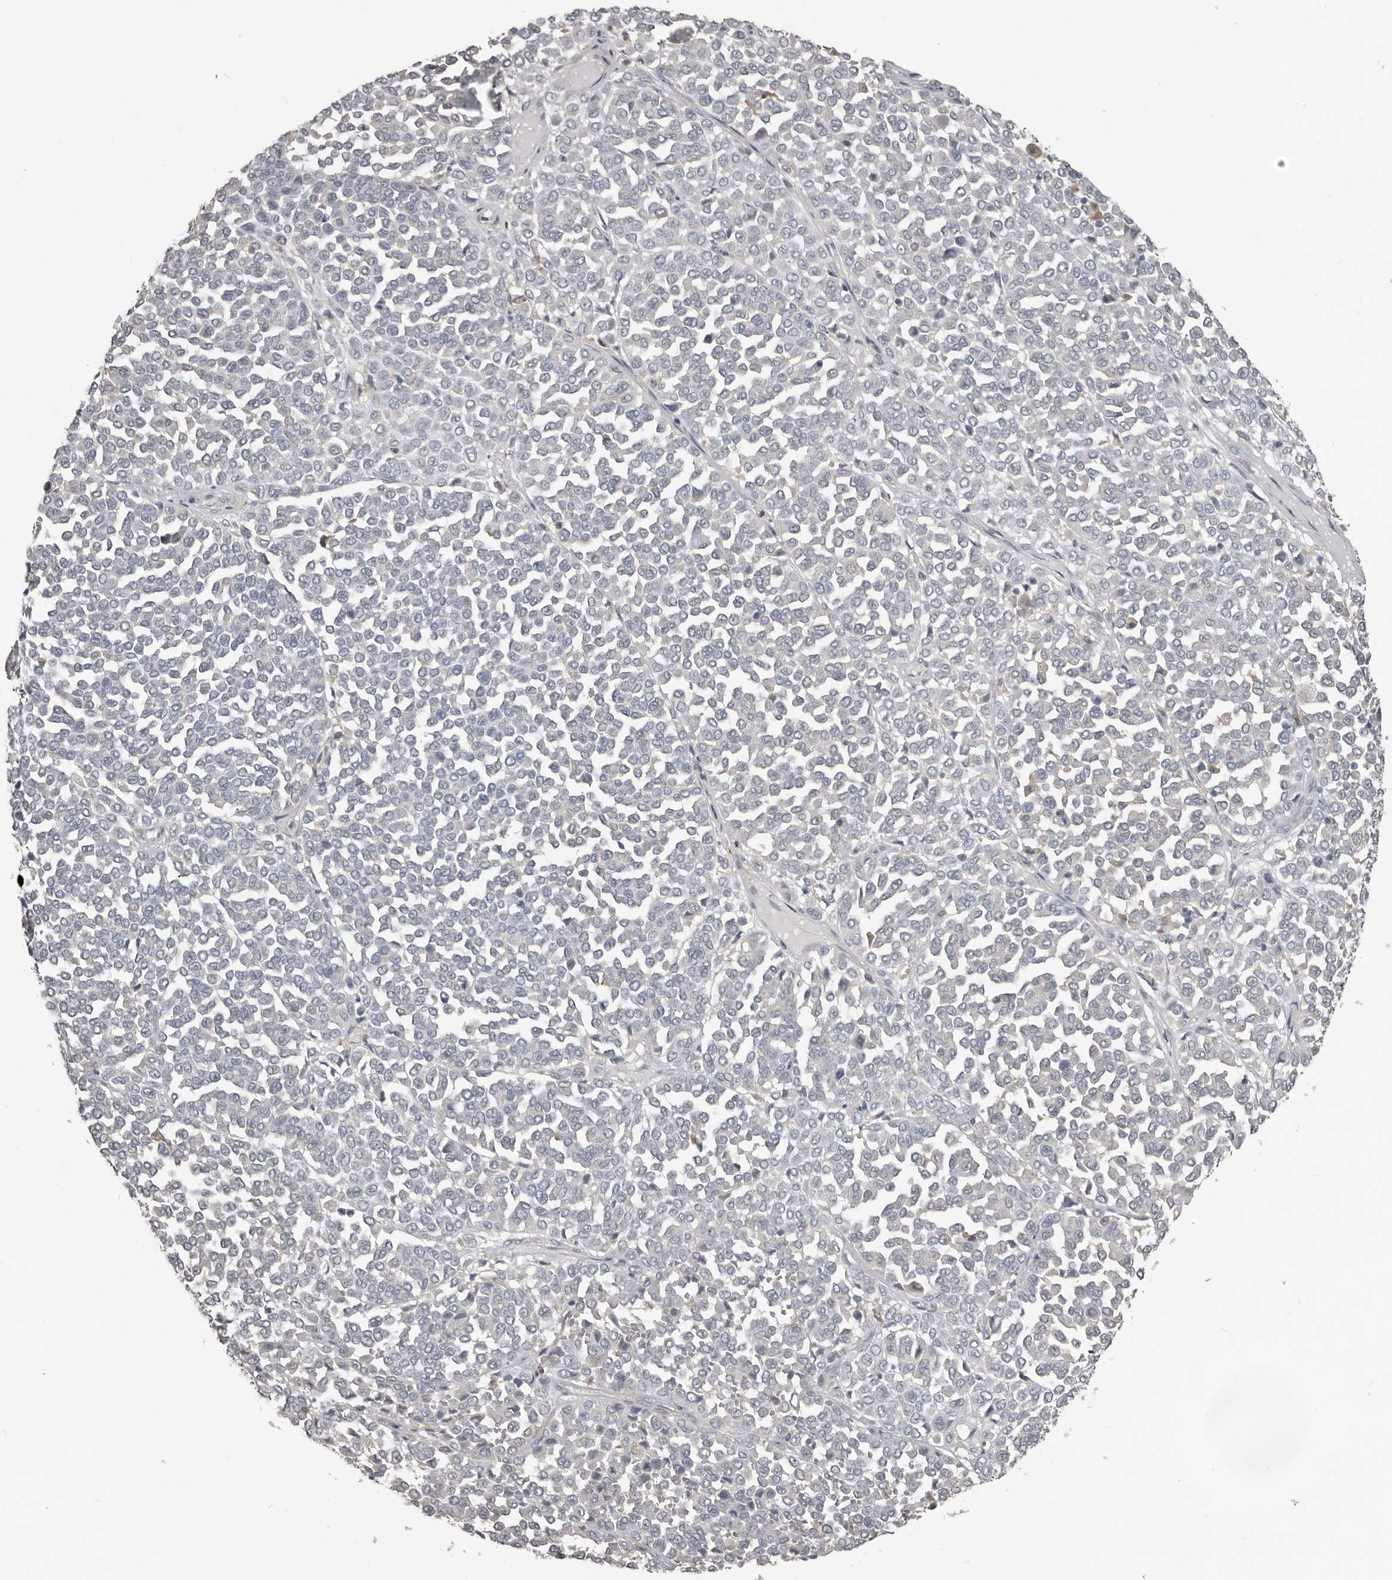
{"staining": {"intensity": "negative", "quantity": "none", "location": "none"}, "tissue": "melanoma", "cell_type": "Tumor cells", "image_type": "cancer", "snomed": [{"axis": "morphology", "description": "Malignant melanoma, Metastatic site"}, {"axis": "topography", "description": "Pancreas"}], "caption": "Protein analysis of melanoma shows no significant positivity in tumor cells.", "gene": "KCNJ8", "patient": {"sex": "female", "age": 30}}